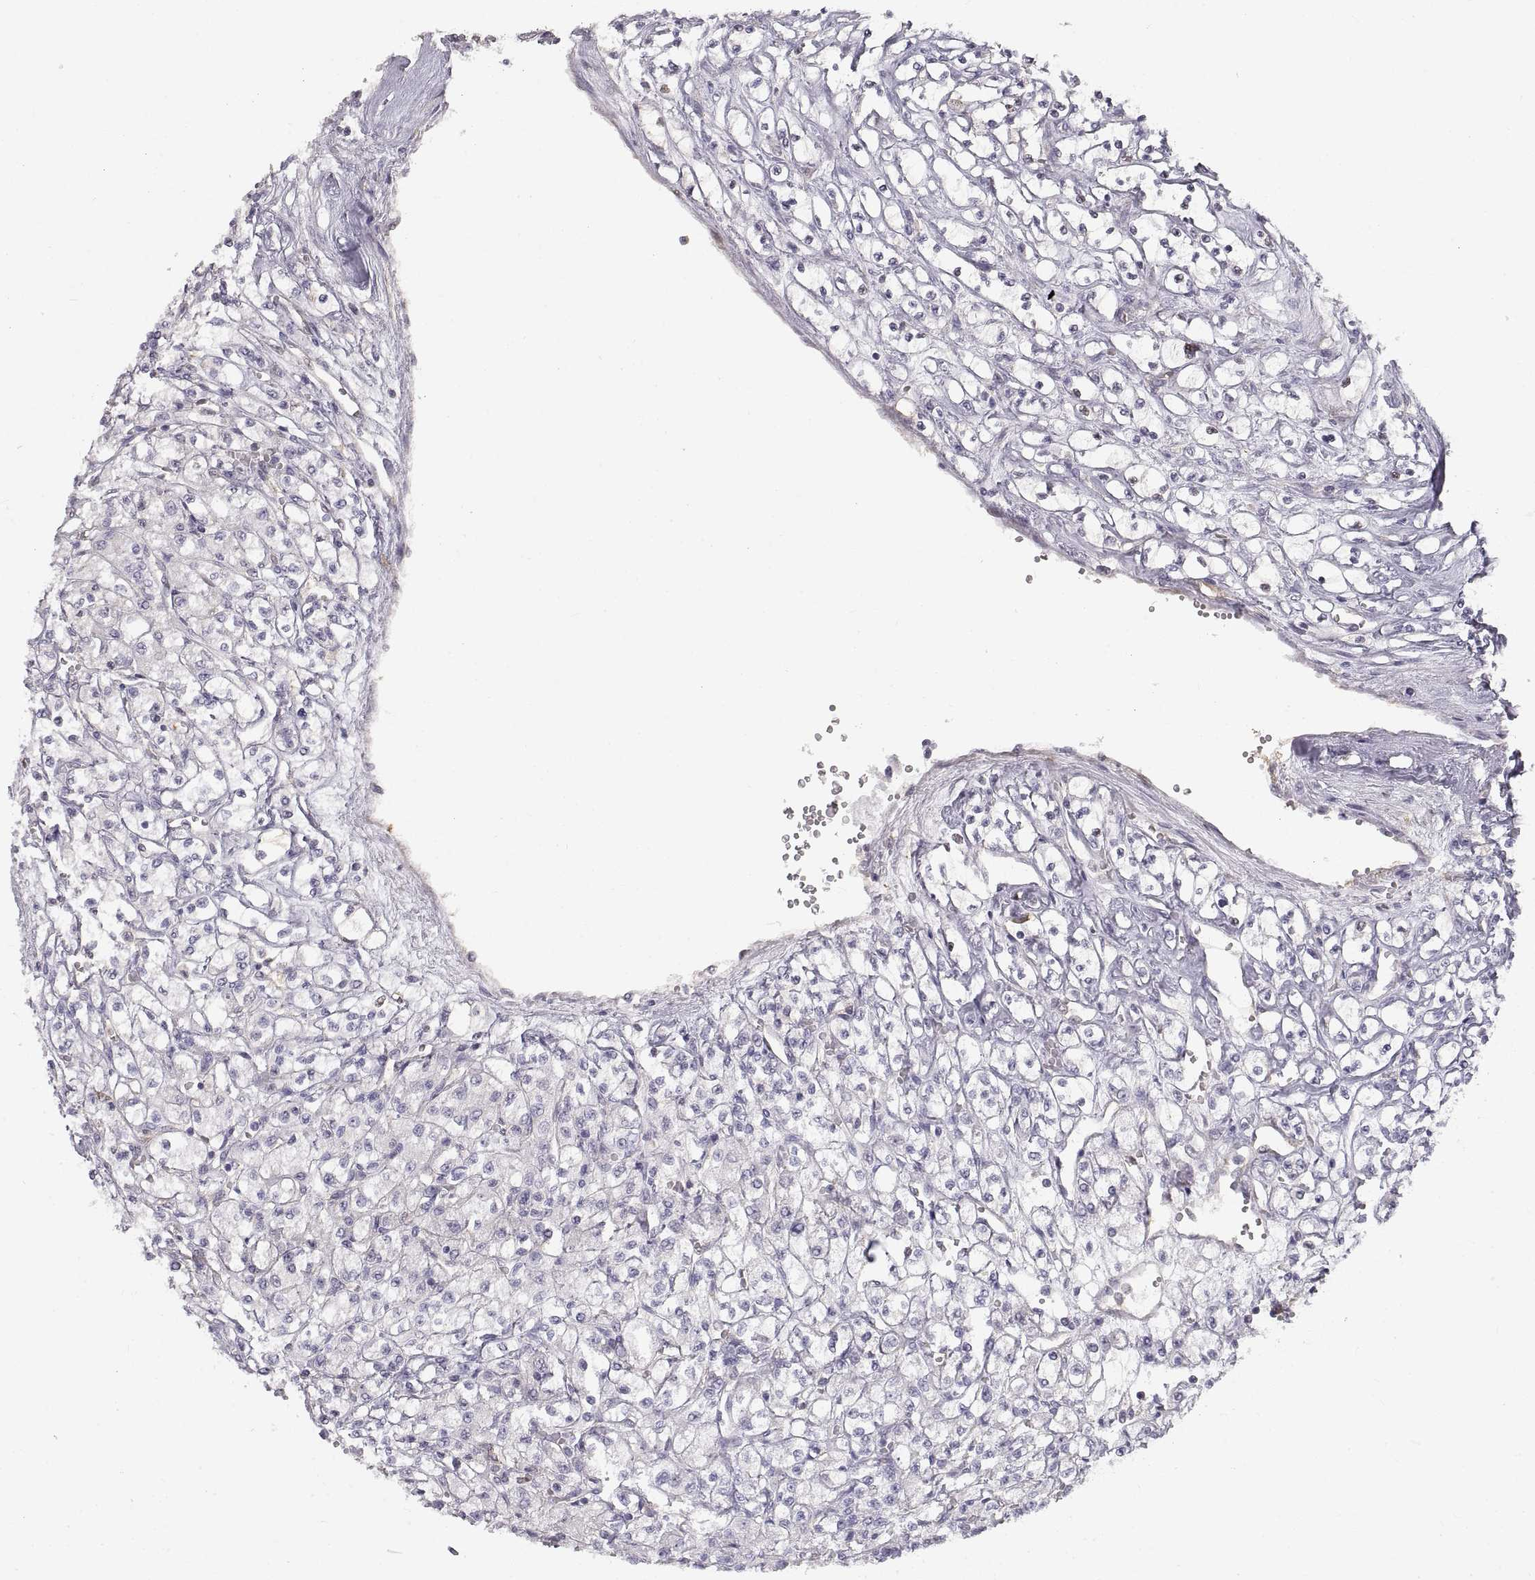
{"staining": {"intensity": "negative", "quantity": "none", "location": "none"}, "tissue": "renal cancer", "cell_type": "Tumor cells", "image_type": "cancer", "snomed": [{"axis": "morphology", "description": "Adenocarcinoma, NOS"}, {"axis": "topography", "description": "Kidney"}], "caption": "DAB immunohistochemical staining of renal adenocarcinoma exhibits no significant positivity in tumor cells.", "gene": "HSP90AB1", "patient": {"sex": "female", "age": 70}}